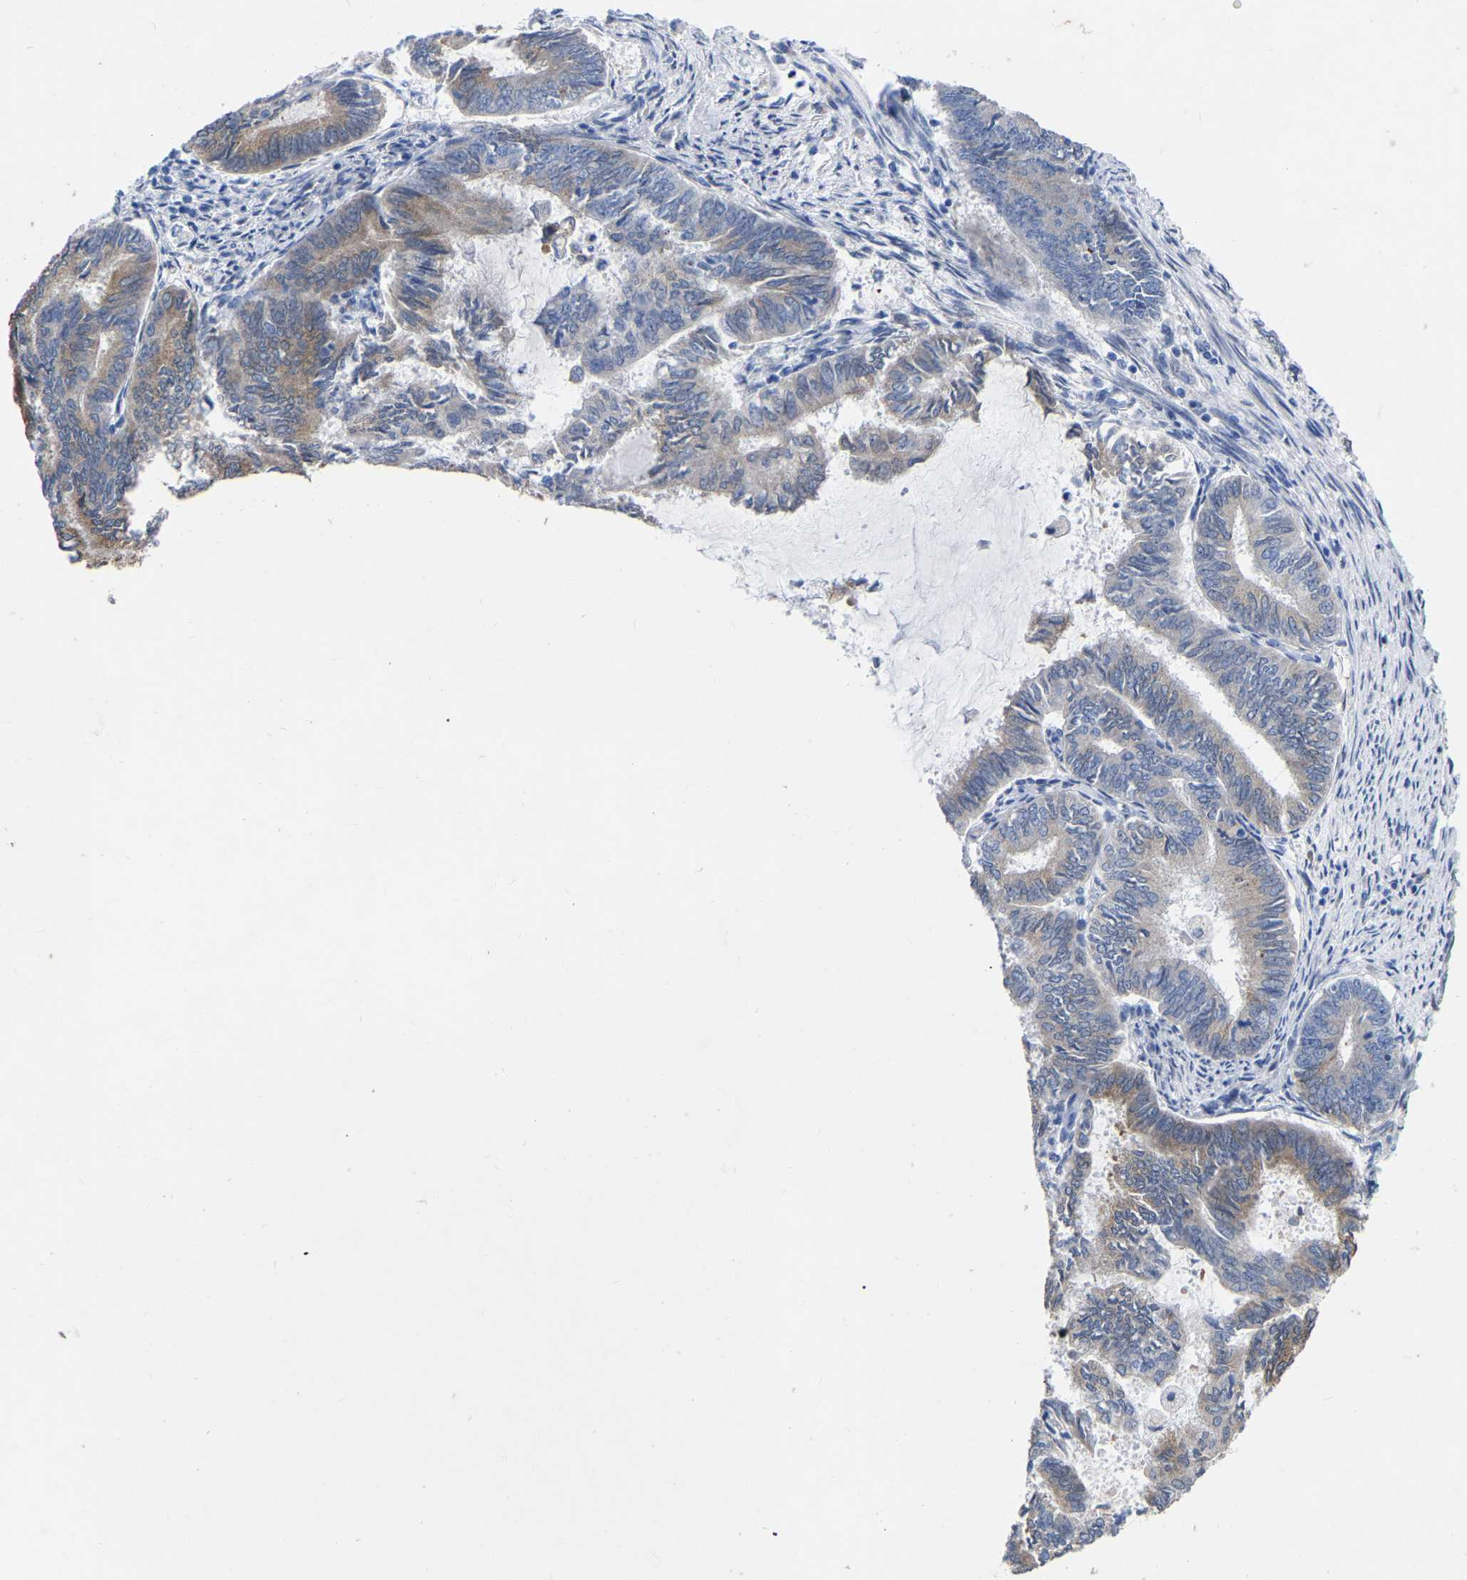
{"staining": {"intensity": "moderate", "quantity": ">75%", "location": "cytoplasmic/membranous"}, "tissue": "endometrial cancer", "cell_type": "Tumor cells", "image_type": "cancer", "snomed": [{"axis": "morphology", "description": "Adenocarcinoma, NOS"}, {"axis": "topography", "description": "Endometrium"}], "caption": "Immunohistochemical staining of human endometrial cancer demonstrates medium levels of moderate cytoplasmic/membranous staining in about >75% of tumor cells. Using DAB (brown) and hematoxylin (blue) stains, captured at high magnification using brightfield microscopy.", "gene": "STRIP2", "patient": {"sex": "female", "age": 86}}